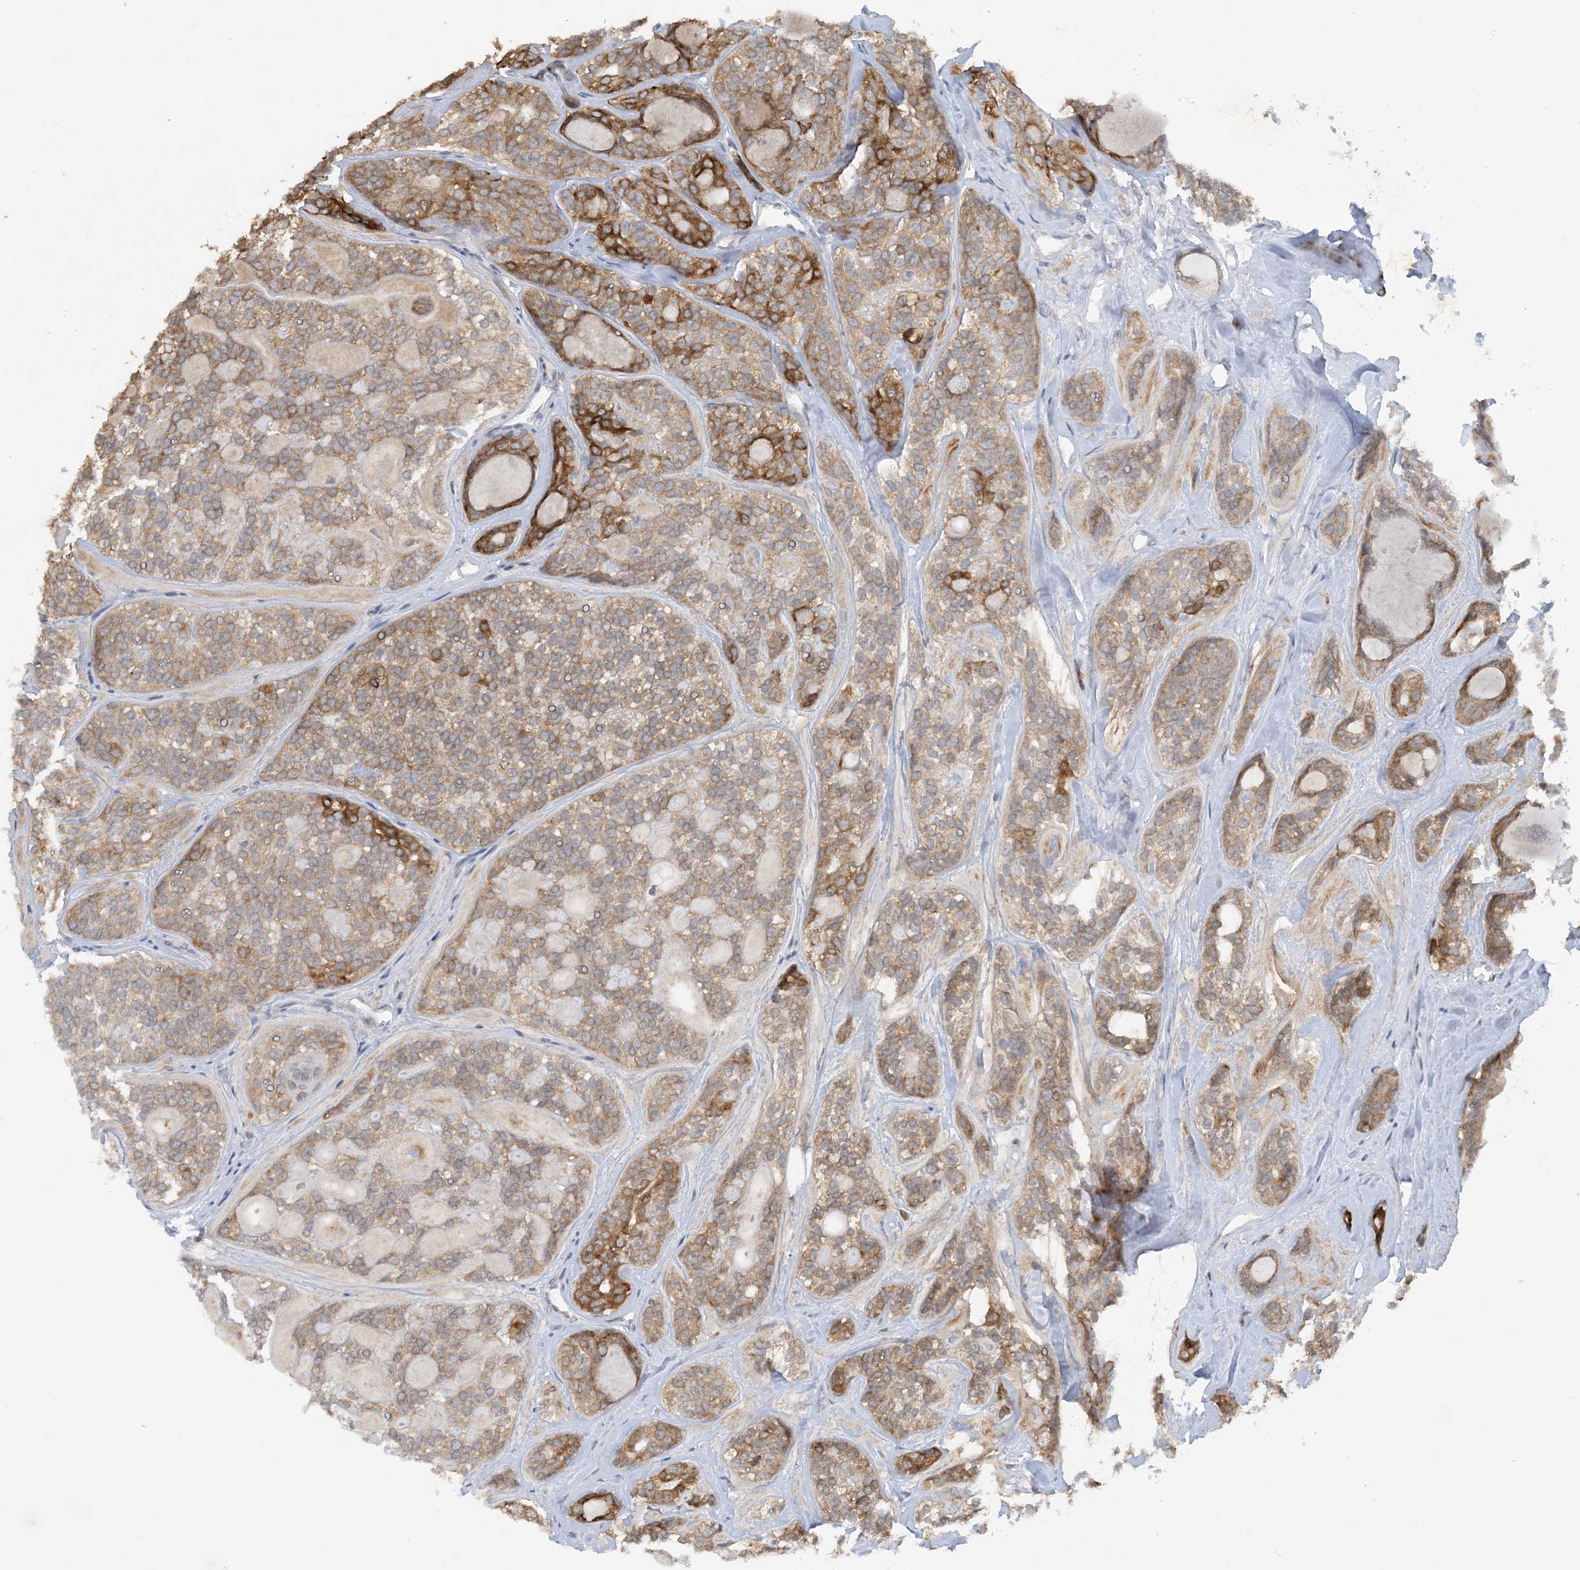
{"staining": {"intensity": "moderate", "quantity": ">75%", "location": "cytoplasmic/membranous"}, "tissue": "head and neck cancer", "cell_type": "Tumor cells", "image_type": "cancer", "snomed": [{"axis": "morphology", "description": "Adenocarcinoma, NOS"}, {"axis": "topography", "description": "Head-Neck"}], "caption": "Immunohistochemistry histopathology image of neoplastic tissue: head and neck cancer (adenocarcinoma) stained using immunohistochemistry shows medium levels of moderate protein expression localized specifically in the cytoplasmic/membranous of tumor cells, appearing as a cytoplasmic/membranous brown color.", "gene": "ACYP2", "patient": {"sex": "male", "age": 66}}